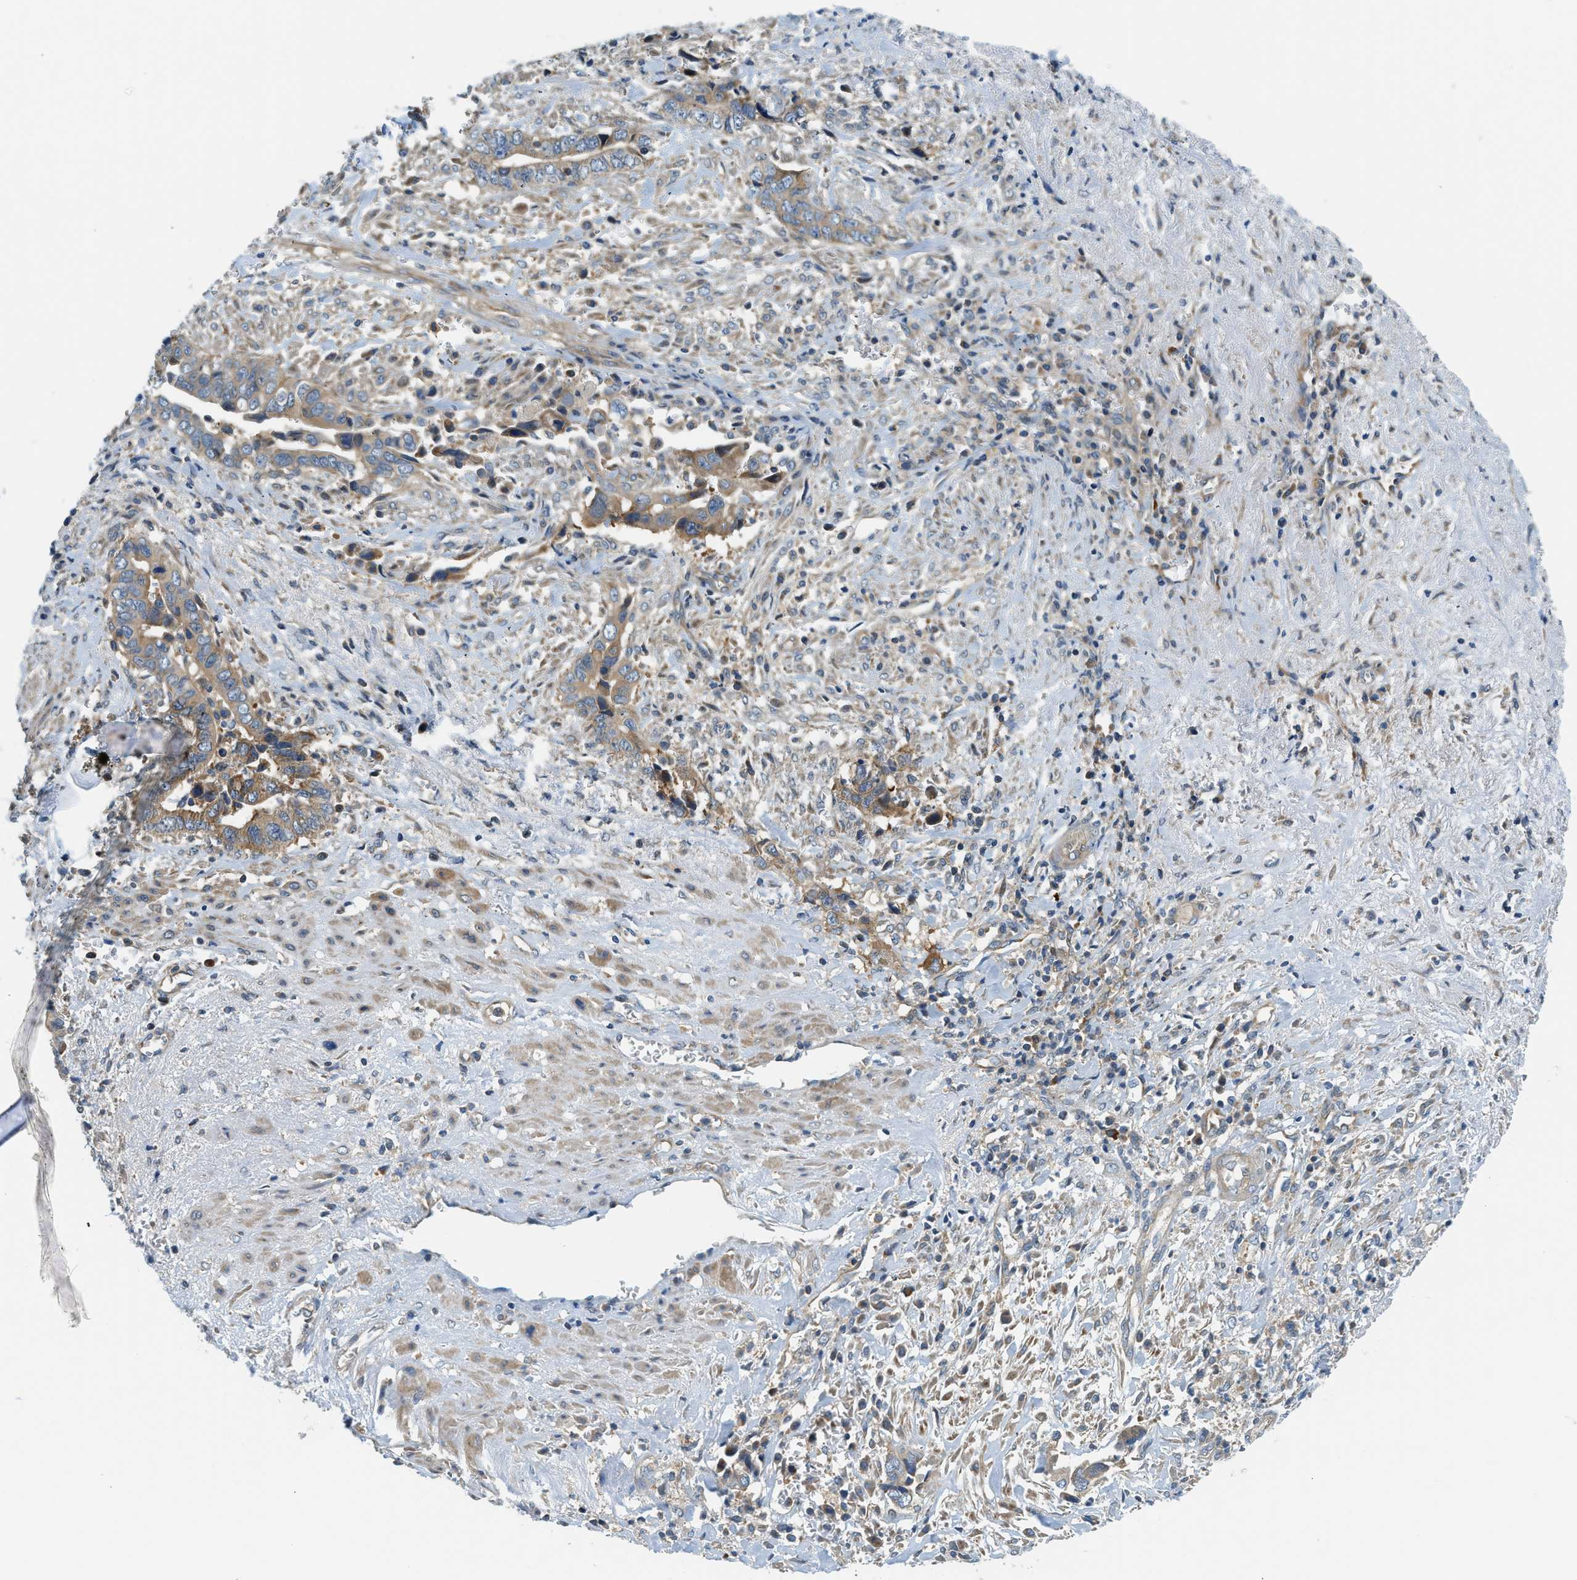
{"staining": {"intensity": "strong", "quantity": ">75%", "location": "cytoplasmic/membranous"}, "tissue": "liver cancer", "cell_type": "Tumor cells", "image_type": "cancer", "snomed": [{"axis": "morphology", "description": "Cholangiocarcinoma"}, {"axis": "topography", "description": "Liver"}], "caption": "Brown immunohistochemical staining in human liver cancer demonstrates strong cytoplasmic/membranous staining in approximately >75% of tumor cells.", "gene": "KCNK1", "patient": {"sex": "female", "age": 79}}